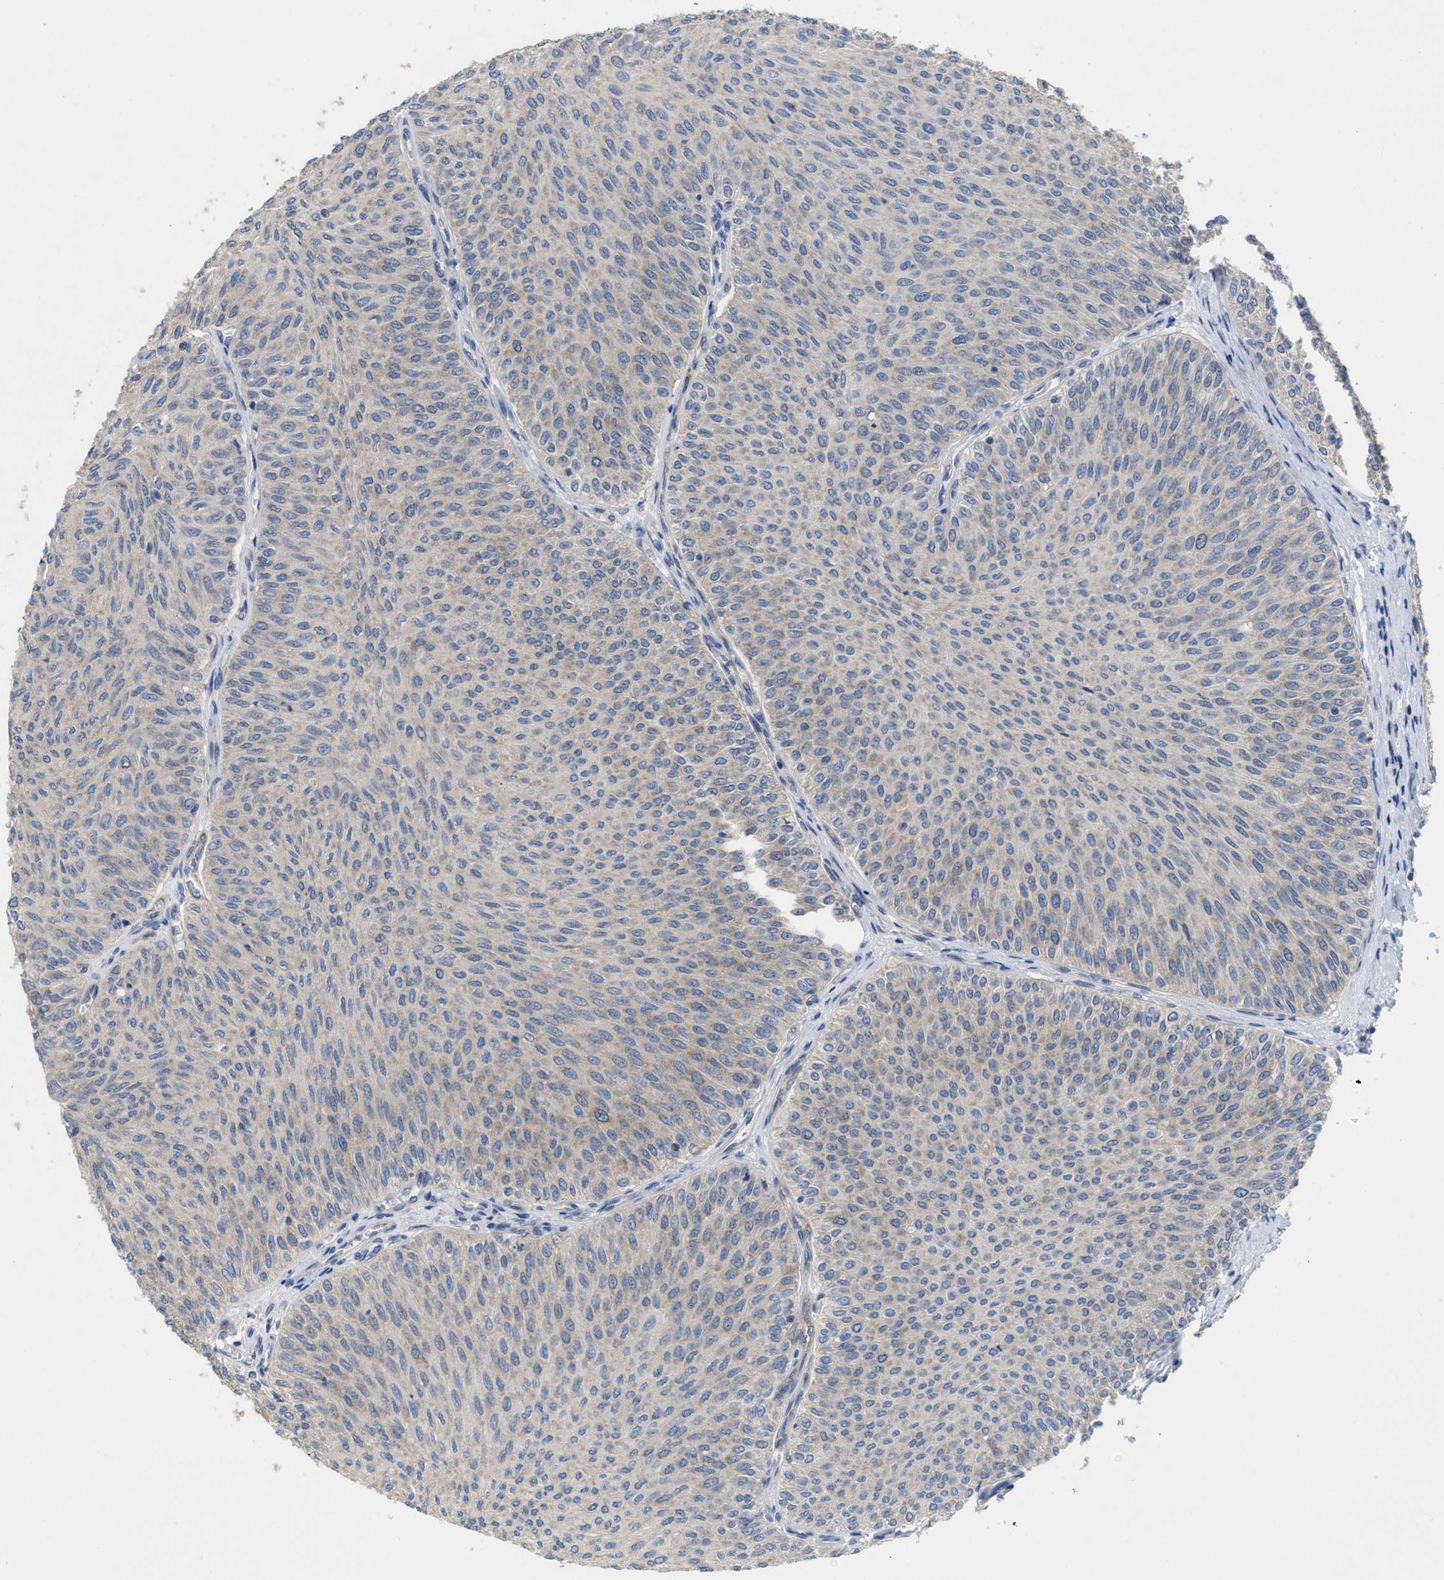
{"staining": {"intensity": "weak", "quantity": "<25%", "location": "cytoplasmic/membranous"}, "tissue": "urothelial cancer", "cell_type": "Tumor cells", "image_type": "cancer", "snomed": [{"axis": "morphology", "description": "Urothelial carcinoma, Low grade"}, {"axis": "topography", "description": "Urinary bladder"}], "caption": "Immunohistochemistry (IHC) image of neoplastic tissue: low-grade urothelial carcinoma stained with DAB demonstrates no significant protein staining in tumor cells. (DAB IHC visualized using brightfield microscopy, high magnification).", "gene": "UBAP2", "patient": {"sex": "male", "age": 78}}